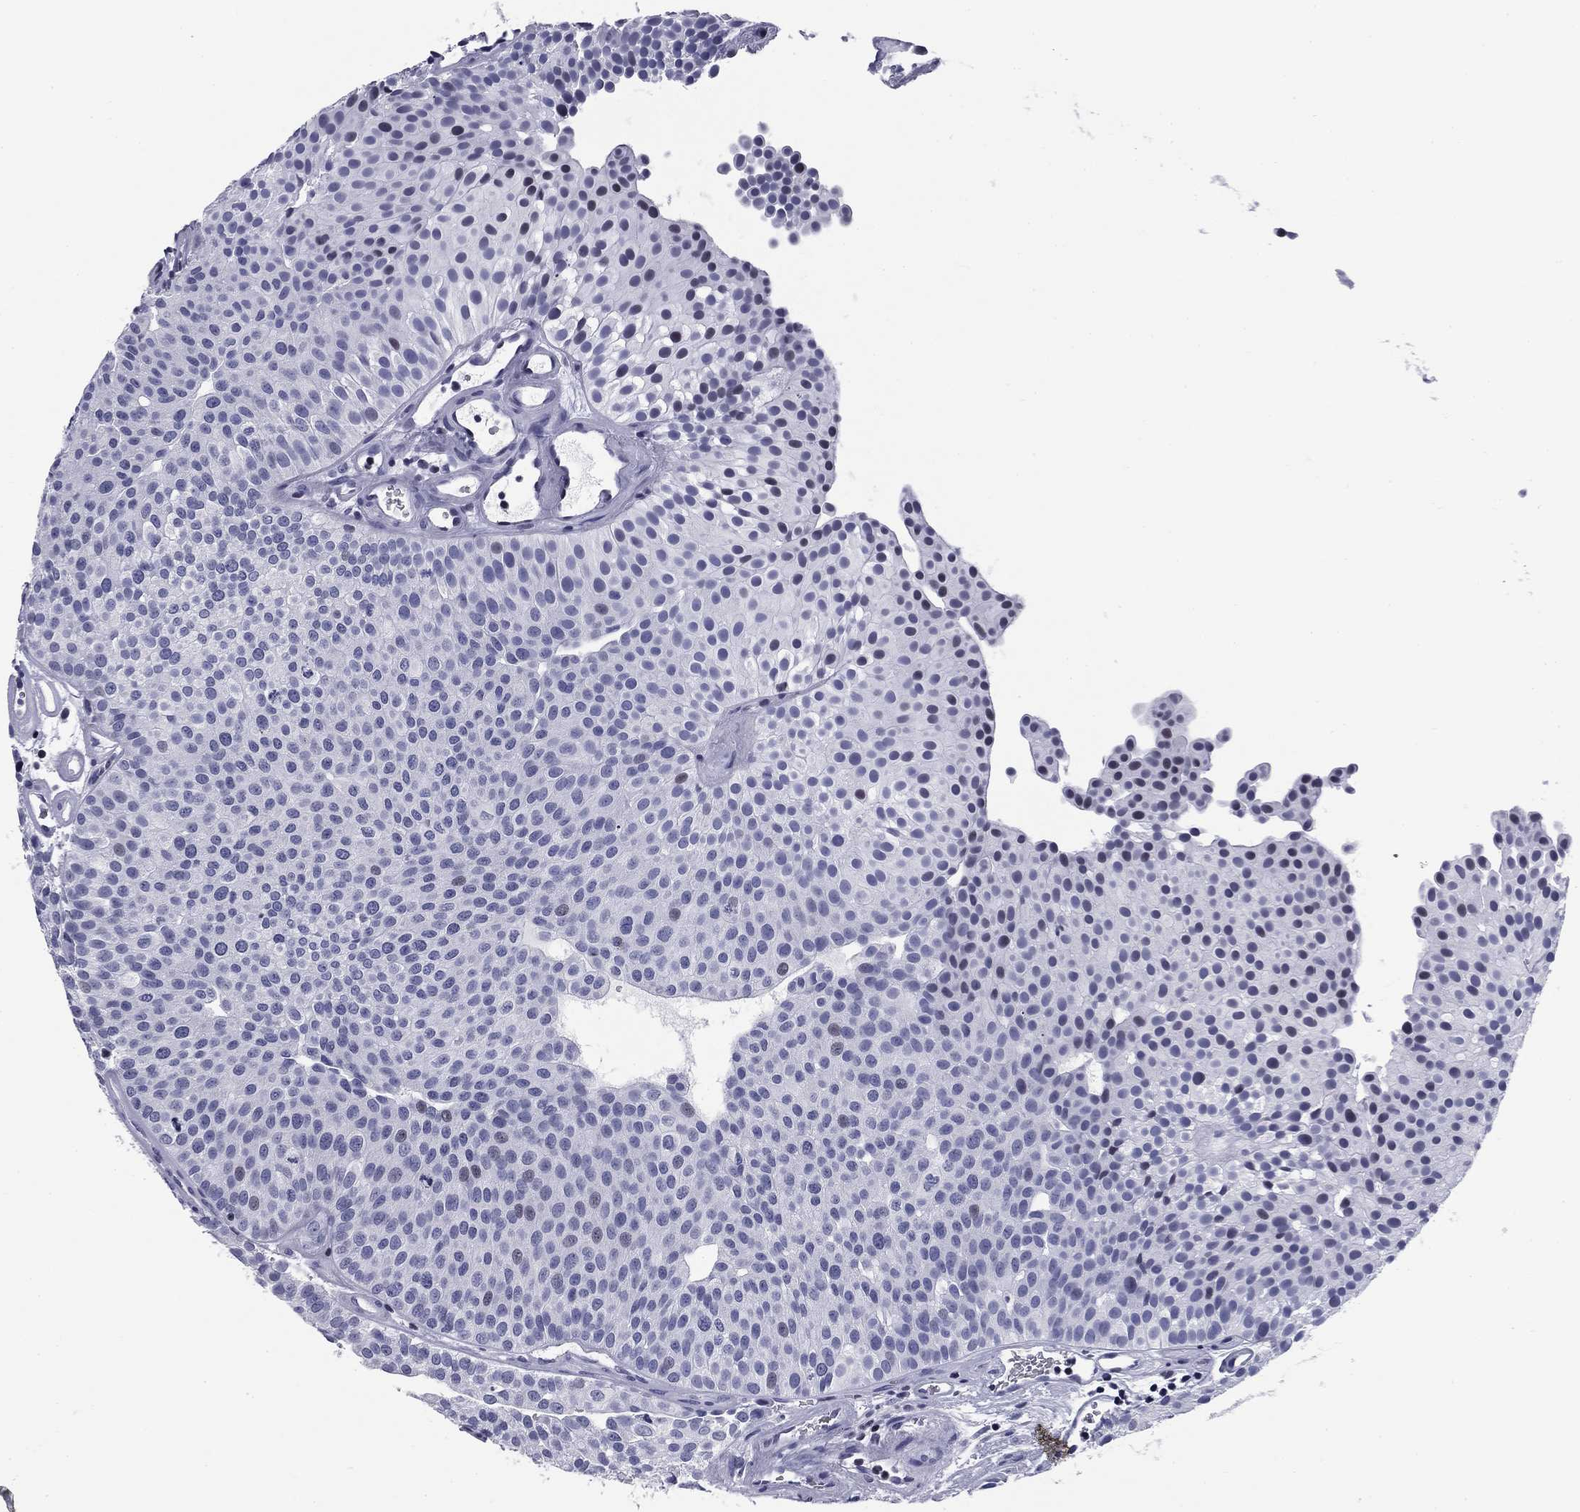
{"staining": {"intensity": "negative", "quantity": "none", "location": "none"}, "tissue": "urothelial cancer", "cell_type": "Tumor cells", "image_type": "cancer", "snomed": [{"axis": "morphology", "description": "Urothelial carcinoma, Low grade"}, {"axis": "topography", "description": "Urinary bladder"}], "caption": "This histopathology image is of low-grade urothelial carcinoma stained with immunohistochemistry to label a protein in brown with the nuclei are counter-stained blue. There is no expression in tumor cells. The staining is performed using DAB (3,3'-diaminobenzidine) brown chromogen with nuclei counter-stained in using hematoxylin.", "gene": "CCDC144A", "patient": {"sex": "female", "age": 87}}